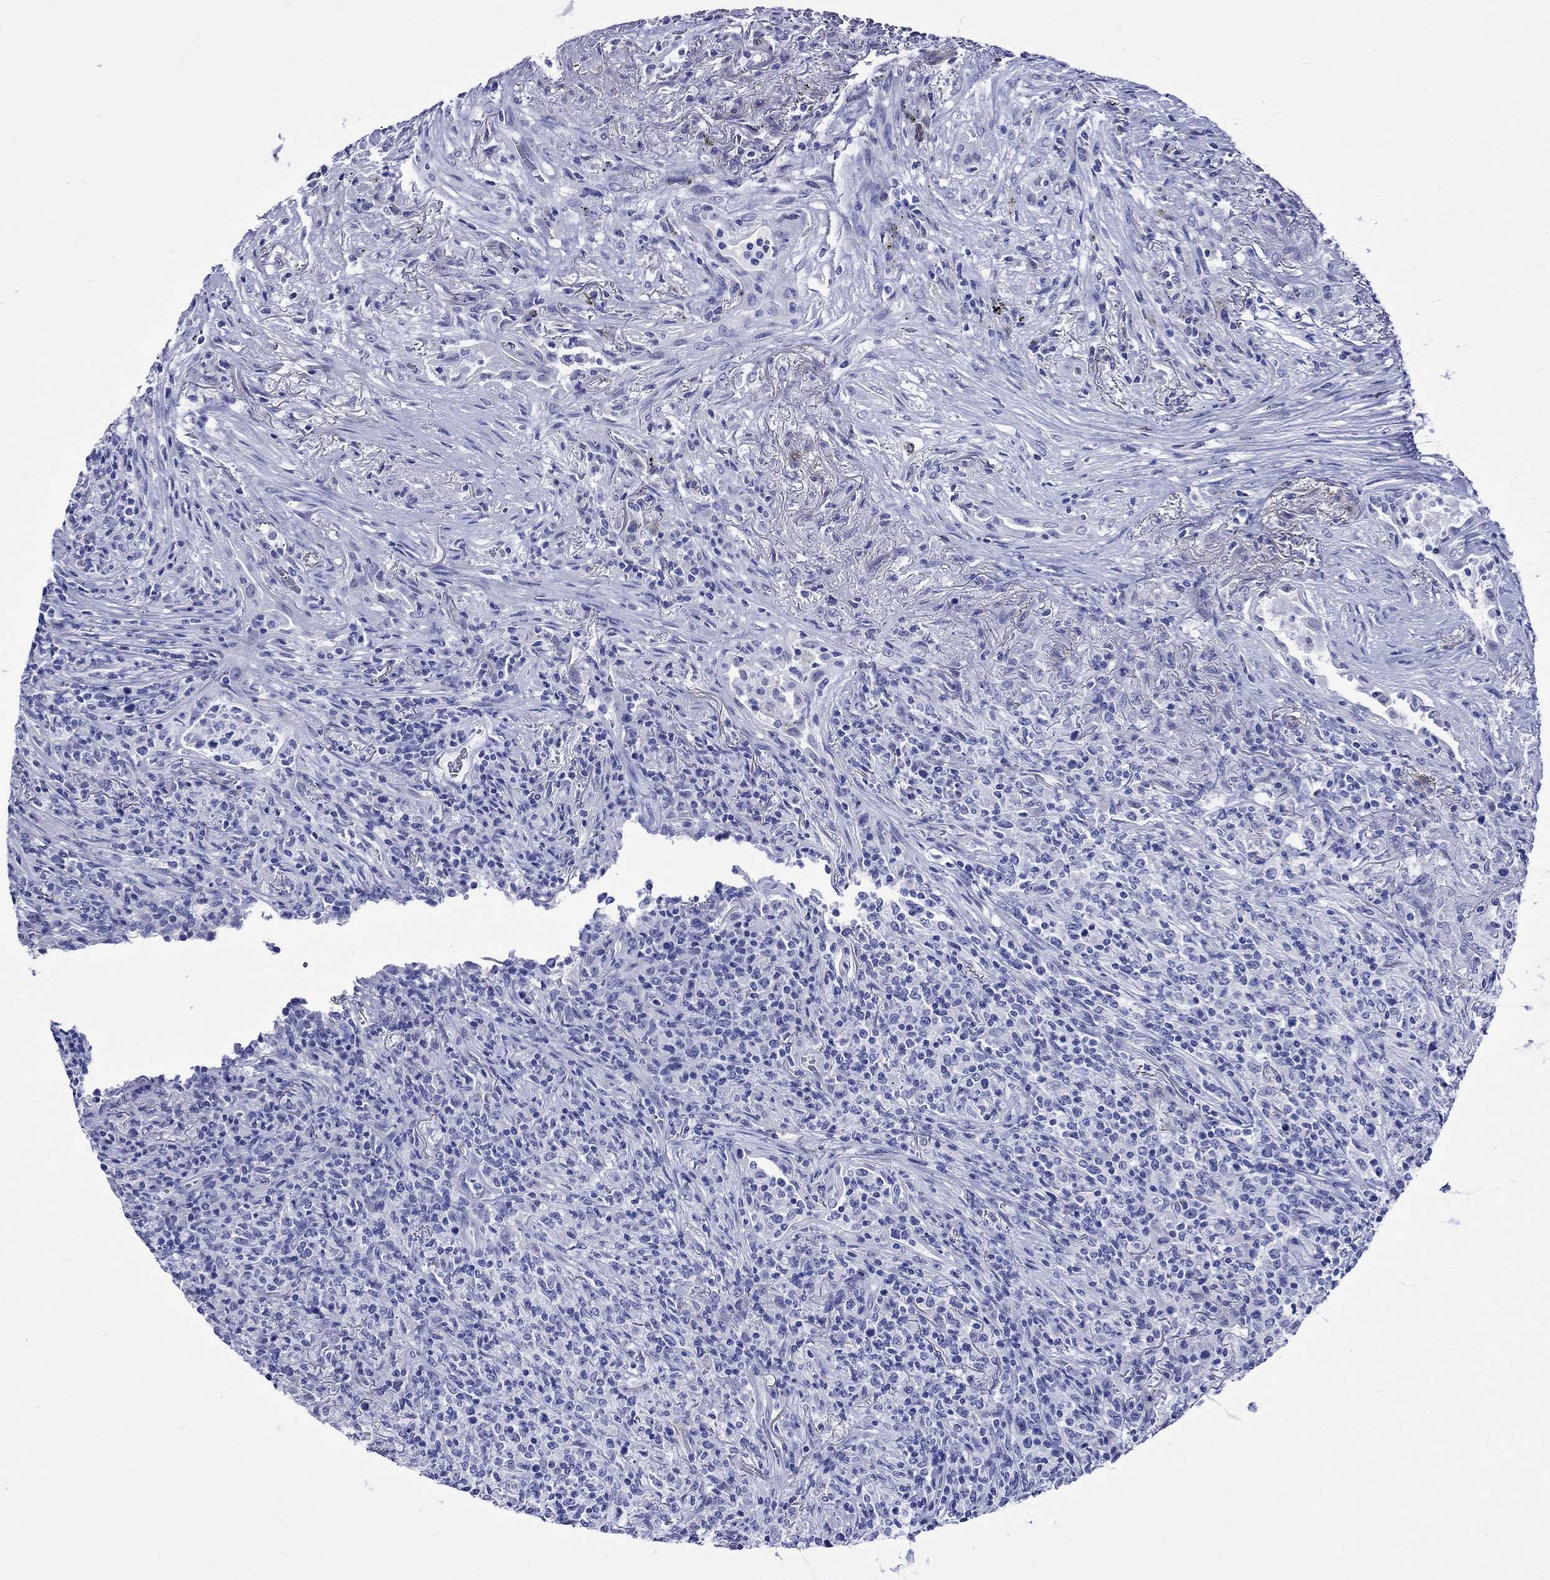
{"staining": {"intensity": "negative", "quantity": "none", "location": "none"}, "tissue": "lymphoma", "cell_type": "Tumor cells", "image_type": "cancer", "snomed": [{"axis": "morphology", "description": "Malignant lymphoma, non-Hodgkin's type, High grade"}, {"axis": "topography", "description": "Lung"}], "caption": "A high-resolution photomicrograph shows immunohistochemistry staining of lymphoma, which demonstrates no significant staining in tumor cells.", "gene": "CRYAB", "patient": {"sex": "male", "age": 79}}